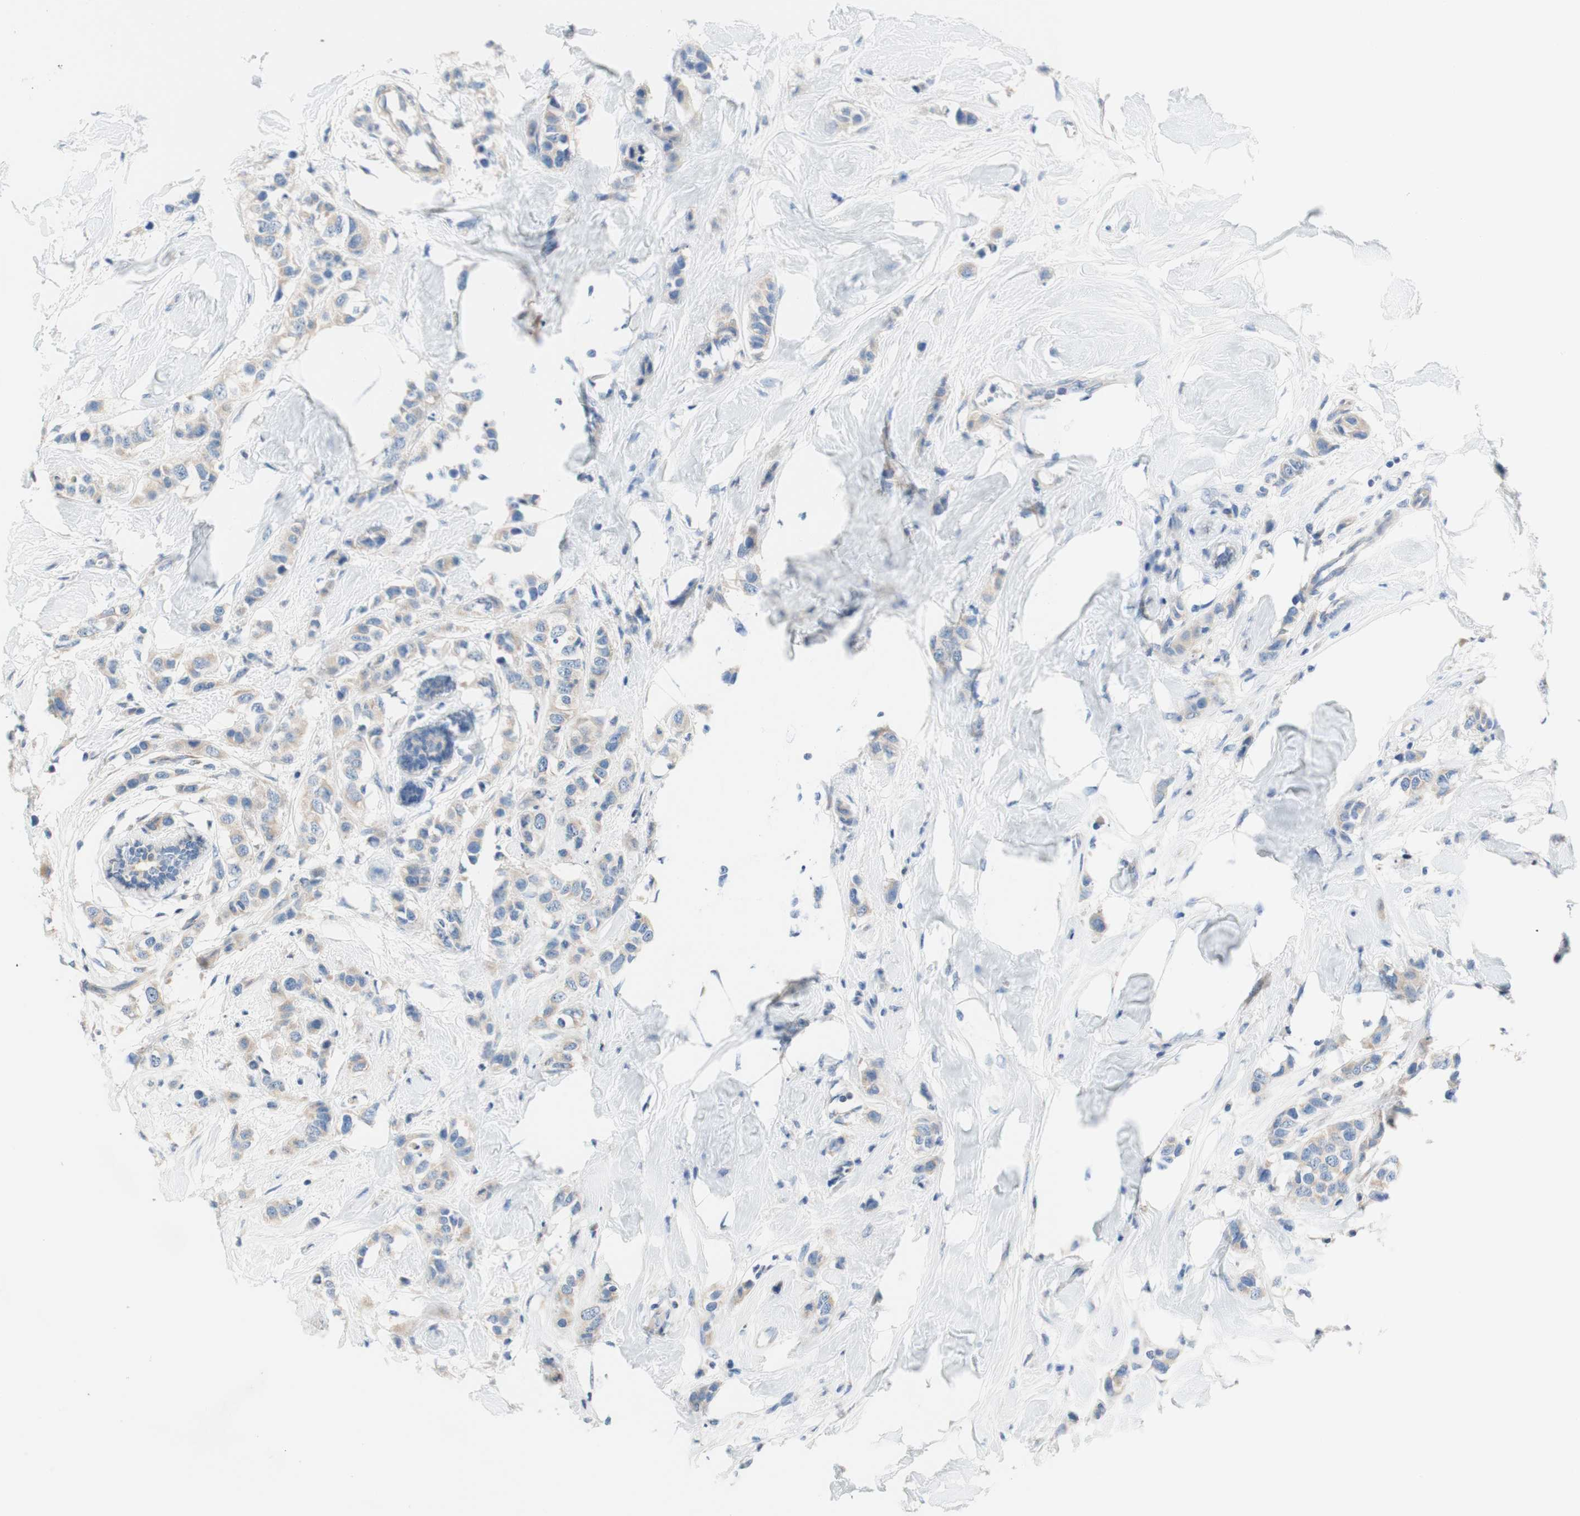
{"staining": {"intensity": "weak", "quantity": ">75%", "location": "cytoplasmic/membranous"}, "tissue": "breast cancer", "cell_type": "Tumor cells", "image_type": "cancer", "snomed": [{"axis": "morphology", "description": "Normal tissue, NOS"}, {"axis": "morphology", "description": "Duct carcinoma"}, {"axis": "topography", "description": "Breast"}], "caption": "Protein expression by IHC displays weak cytoplasmic/membranous staining in about >75% of tumor cells in breast cancer (infiltrating ductal carcinoma).", "gene": "F3", "patient": {"sex": "female", "age": 50}}